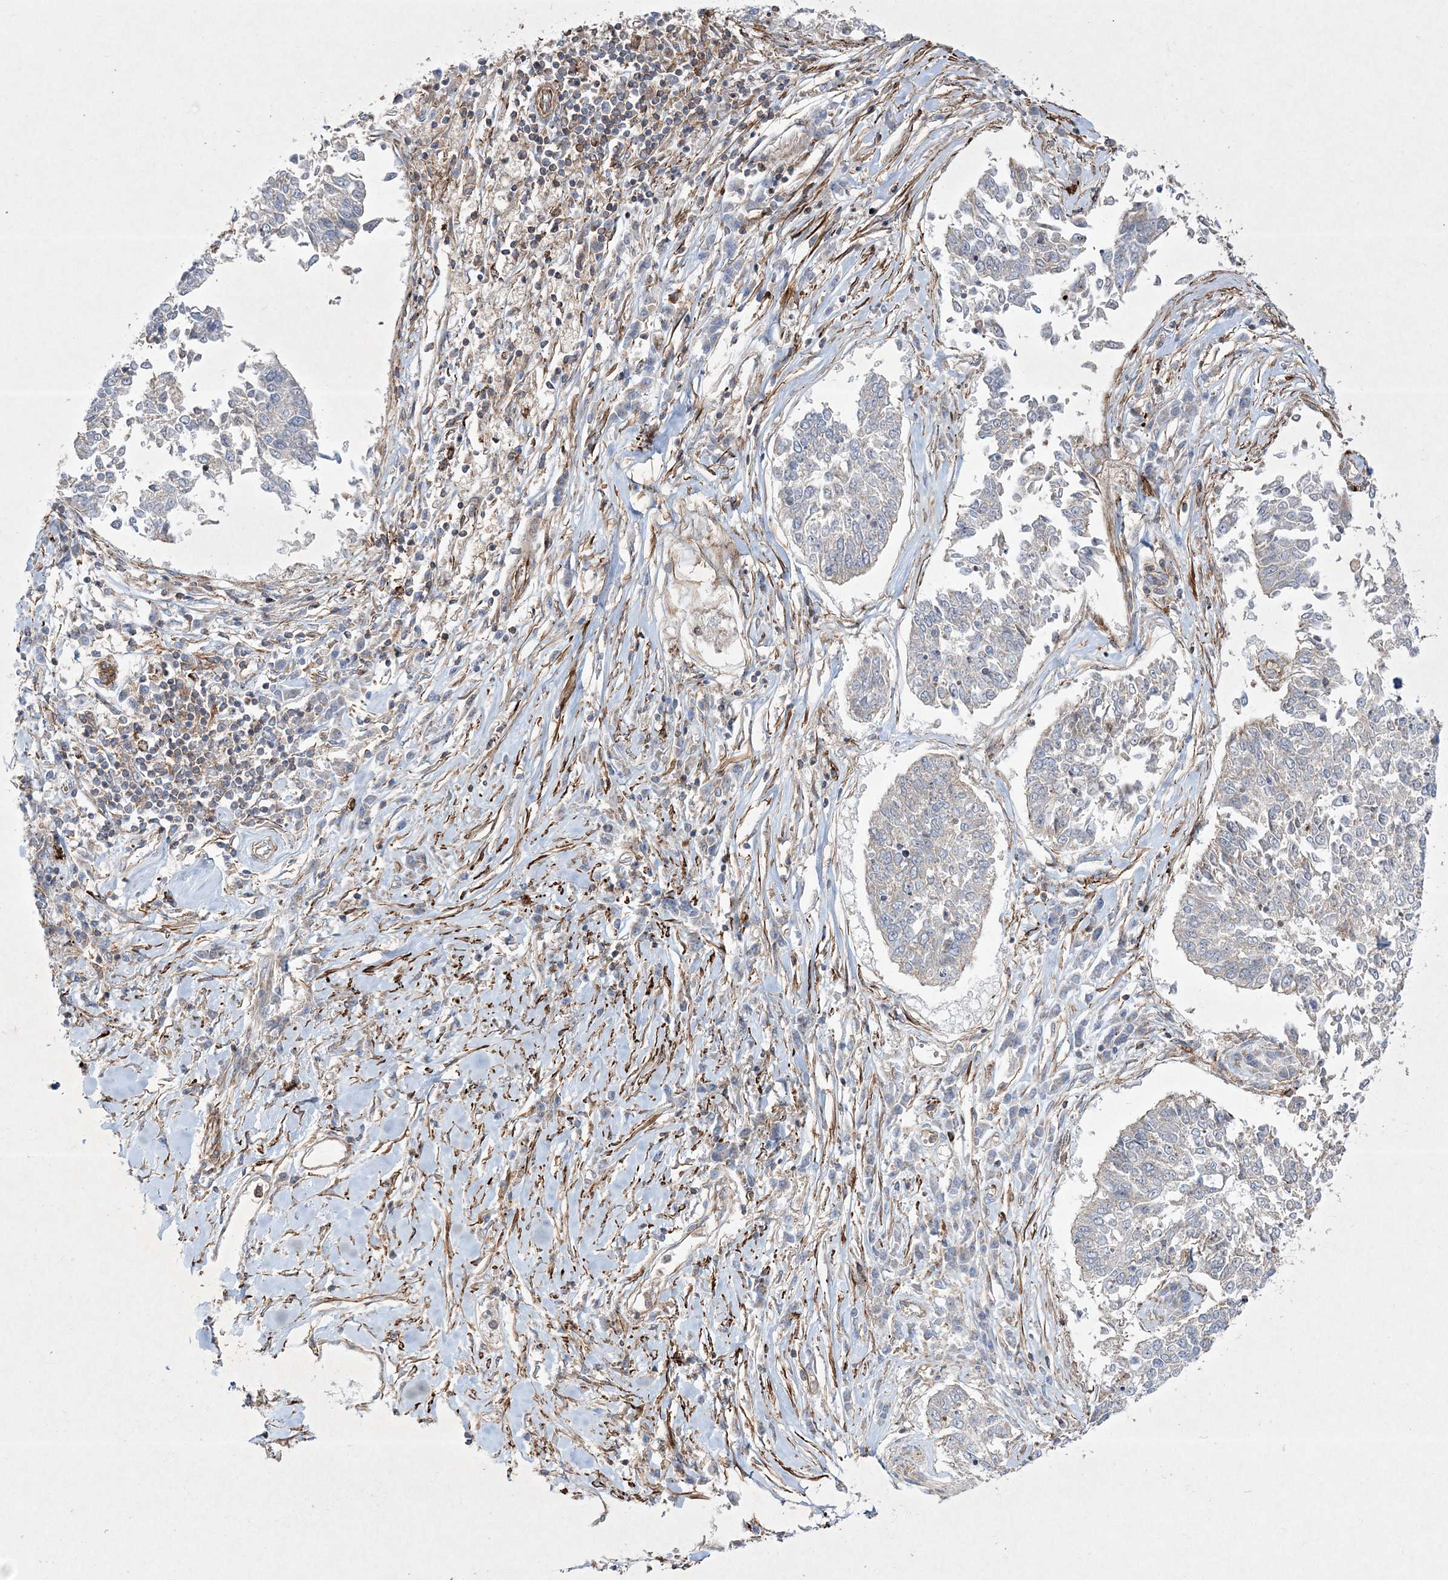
{"staining": {"intensity": "negative", "quantity": "none", "location": "none"}, "tissue": "lung cancer", "cell_type": "Tumor cells", "image_type": "cancer", "snomed": [{"axis": "morphology", "description": "Normal tissue, NOS"}, {"axis": "morphology", "description": "Squamous cell carcinoma, NOS"}, {"axis": "topography", "description": "Cartilage tissue"}, {"axis": "topography", "description": "Bronchus"}, {"axis": "topography", "description": "Lung"}, {"axis": "topography", "description": "Peripheral nerve tissue"}], "caption": "High power microscopy micrograph of an IHC histopathology image of lung cancer (squamous cell carcinoma), revealing no significant expression in tumor cells.", "gene": "RICTOR", "patient": {"sex": "female", "age": 49}}